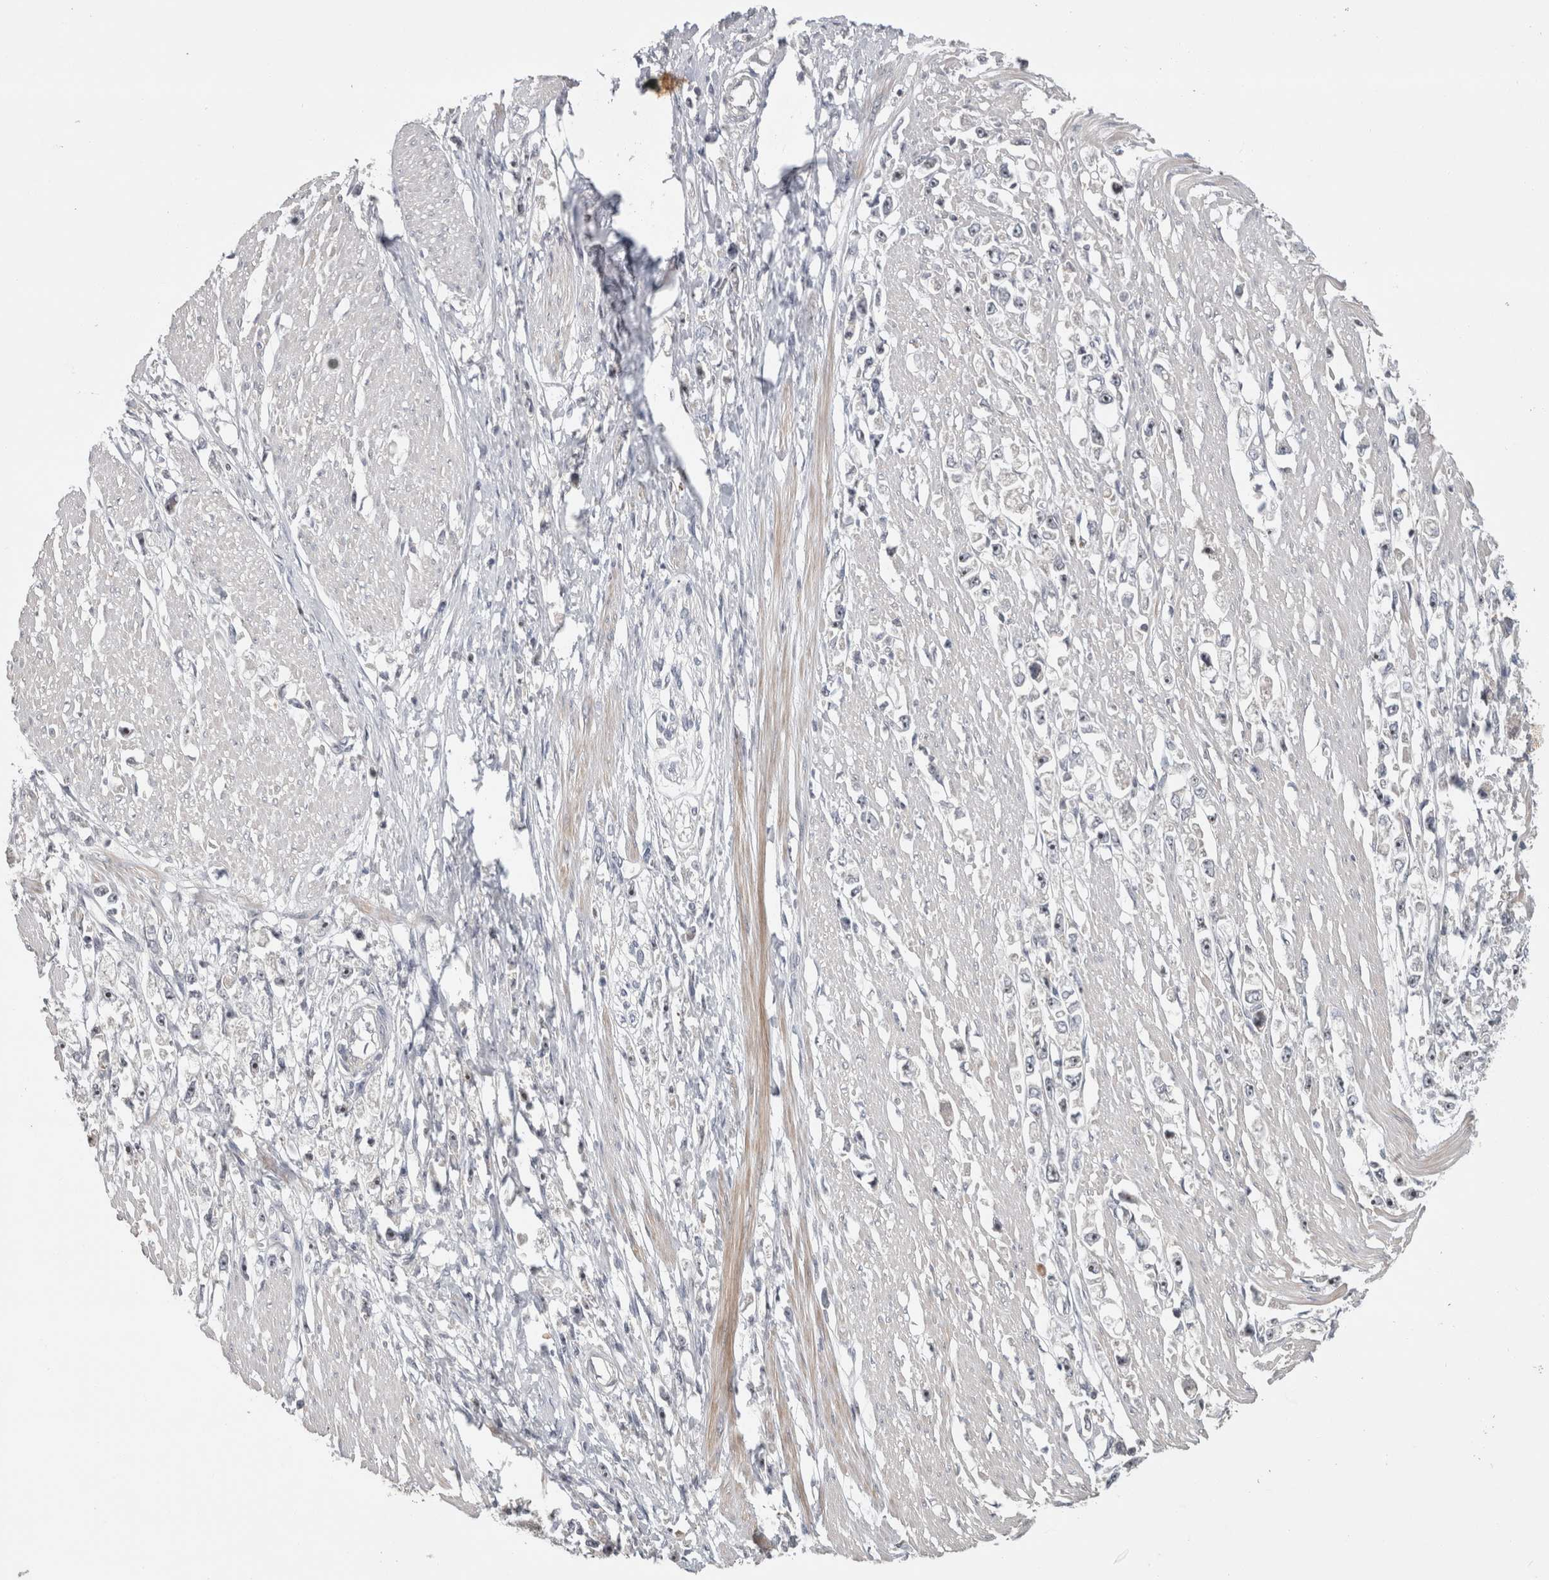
{"staining": {"intensity": "negative", "quantity": "none", "location": "none"}, "tissue": "stomach cancer", "cell_type": "Tumor cells", "image_type": "cancer", "snomed": [{"axis": "morphology", "description": "Adenocarcinoma, NOS"}, {"axis": "topography", "description": "Stomach"}], "caption": "IHC histopathology image of adenocarcinoma (stomach) stained for a protein (brown), which reveals no positivity in tumor cells. (Brightfield microscopy of DAB immunohistochemistry (IHC) at high magnification).", "gene": "RBM28", "patient": {"sex": "female", "age": 59}}